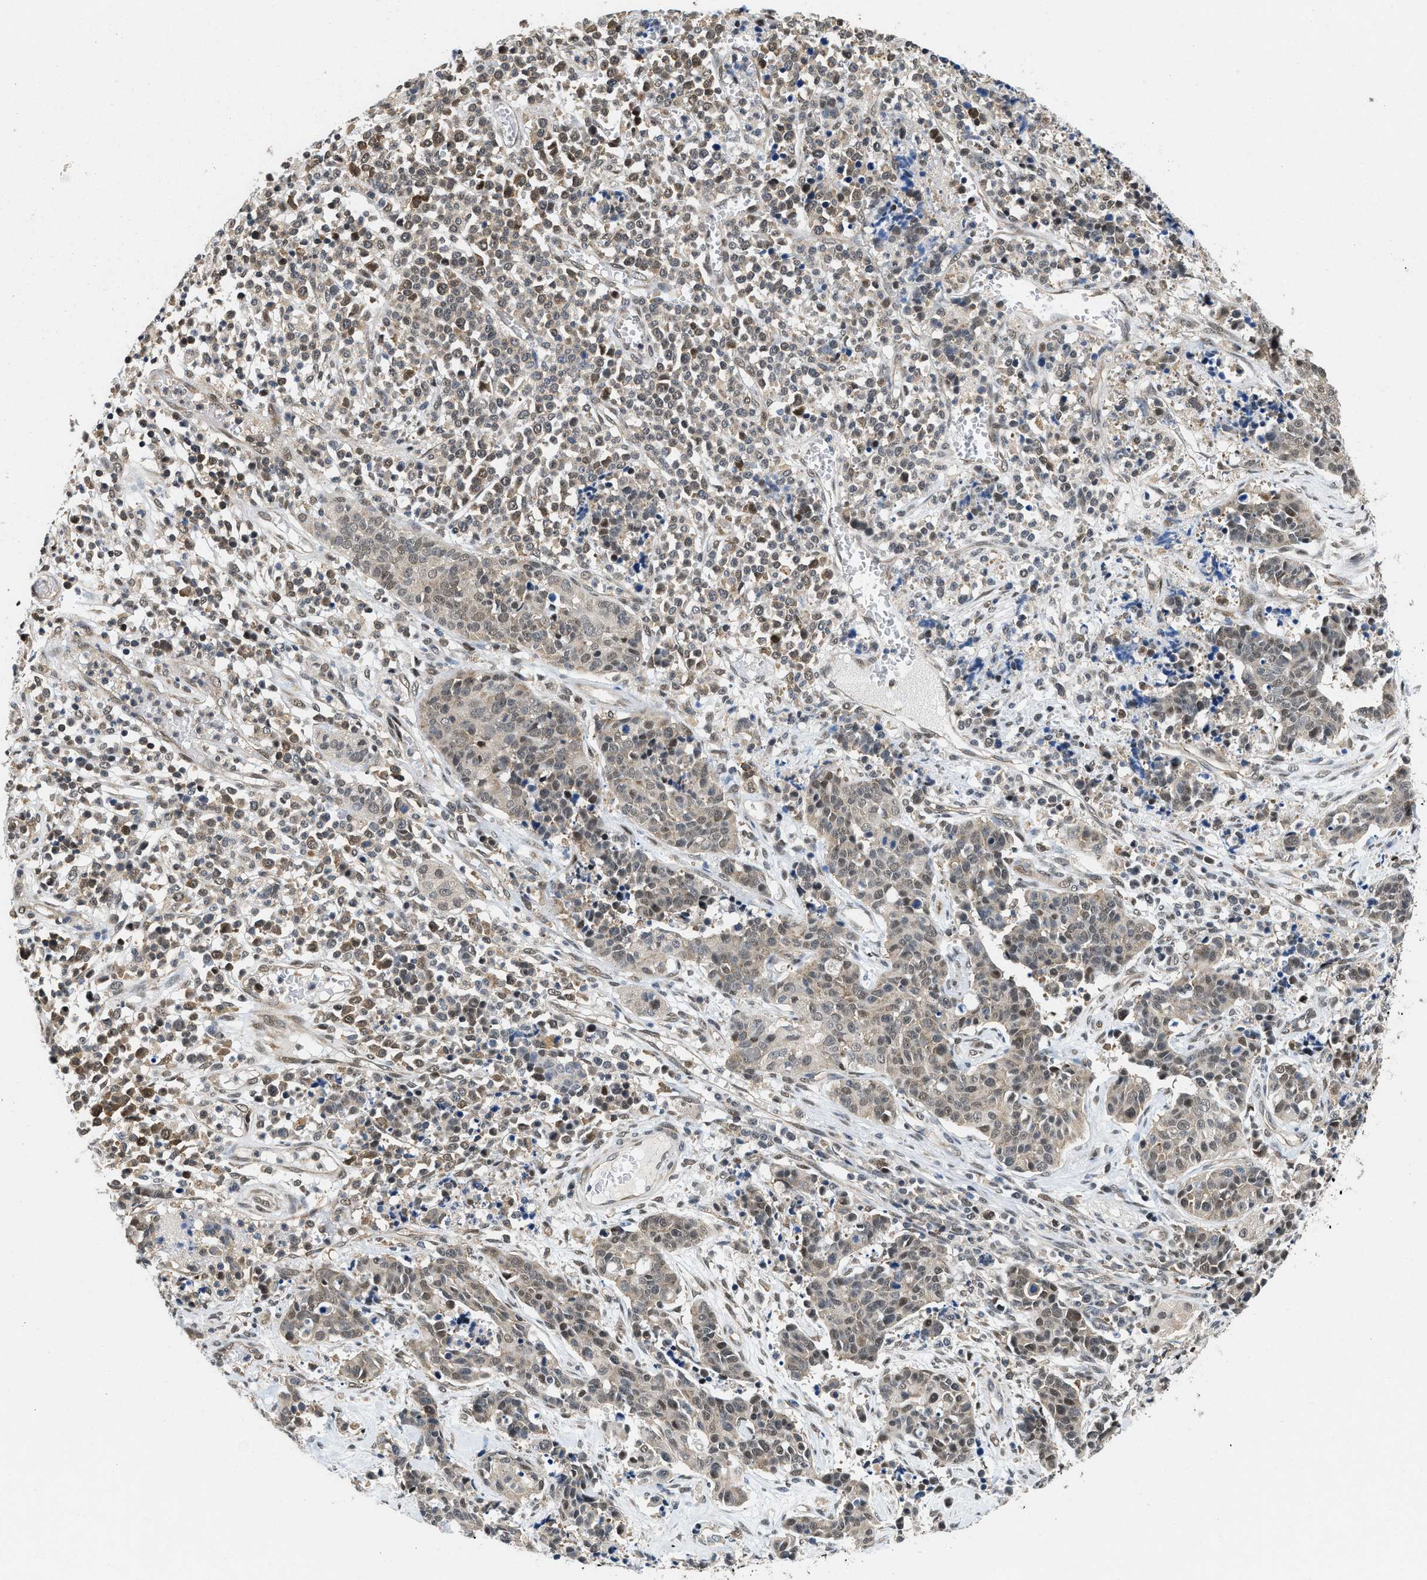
{"staining": {"intensity": "weak", "quantity": "25%-75%", "location": "cytoplasmic/membranous,nuclear"}, "tissue": "cervical cancer", "cell_type": "Tumor cells", "image_type": "cancer", "snomed": [{"axis": "morphology", "description": "Squamous cell carcinoma, NOS"}, {"axis": "topography", "description": "Cervix"}], "caption": "An IHC micrograph of tumor tissue is shown. Protein staining in brown highlights weak cytoplasmic/membranous and nuclear positivity in squamous cell carcinoma (cervical) within tumor cells.", "gene": "ATF7IP", "patient": {"sex": "female", "age": 35}}